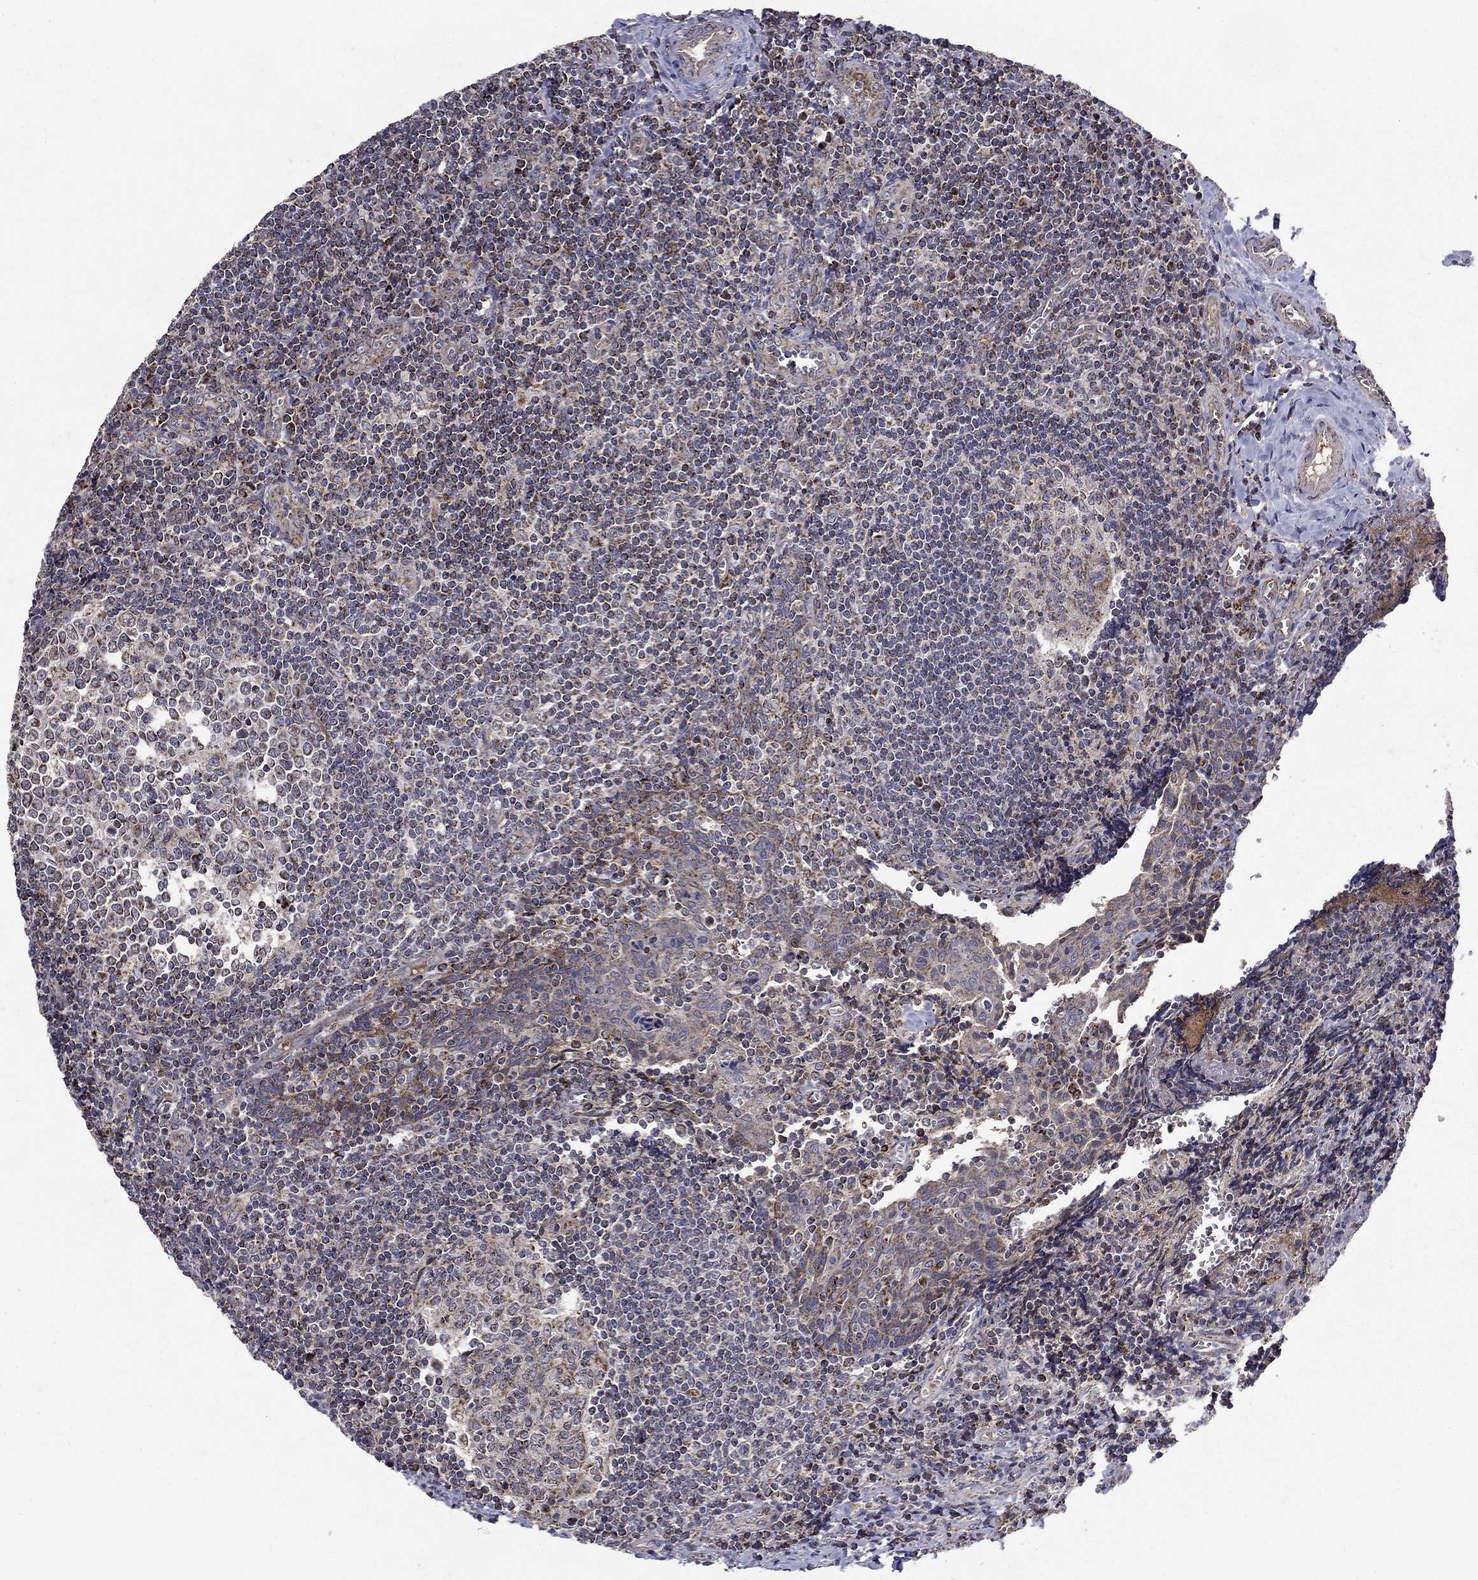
{"staining": {"intensity": "strong", "quantity": "<25%", "location": "cytoplasmic/membranous"}, "tissue": "tonsil", "cell_type": "Germinal center cells", "image_type": "normal", "snomed": [{"axis": "morphology", "description": "Normal tissue, NOS"}, {"axis": "morphology", "description": "Inflammation, NOS"}, {"axis": "topography", "description": "Tonsil"}], "caption": "Immunohistochemistry (IHC) (DAB) staining of unremarkable human tonsil shows strong cytoplasmic/membranous protein staining in approximately <25% of germinal center cells. The protein is stained brown, and the nuclei are stained in blue (DAB IHC with brightfield microscopy, high magnification).", "gene": "NDUFS8", "patient": {"sex": "female", "age": 31}}